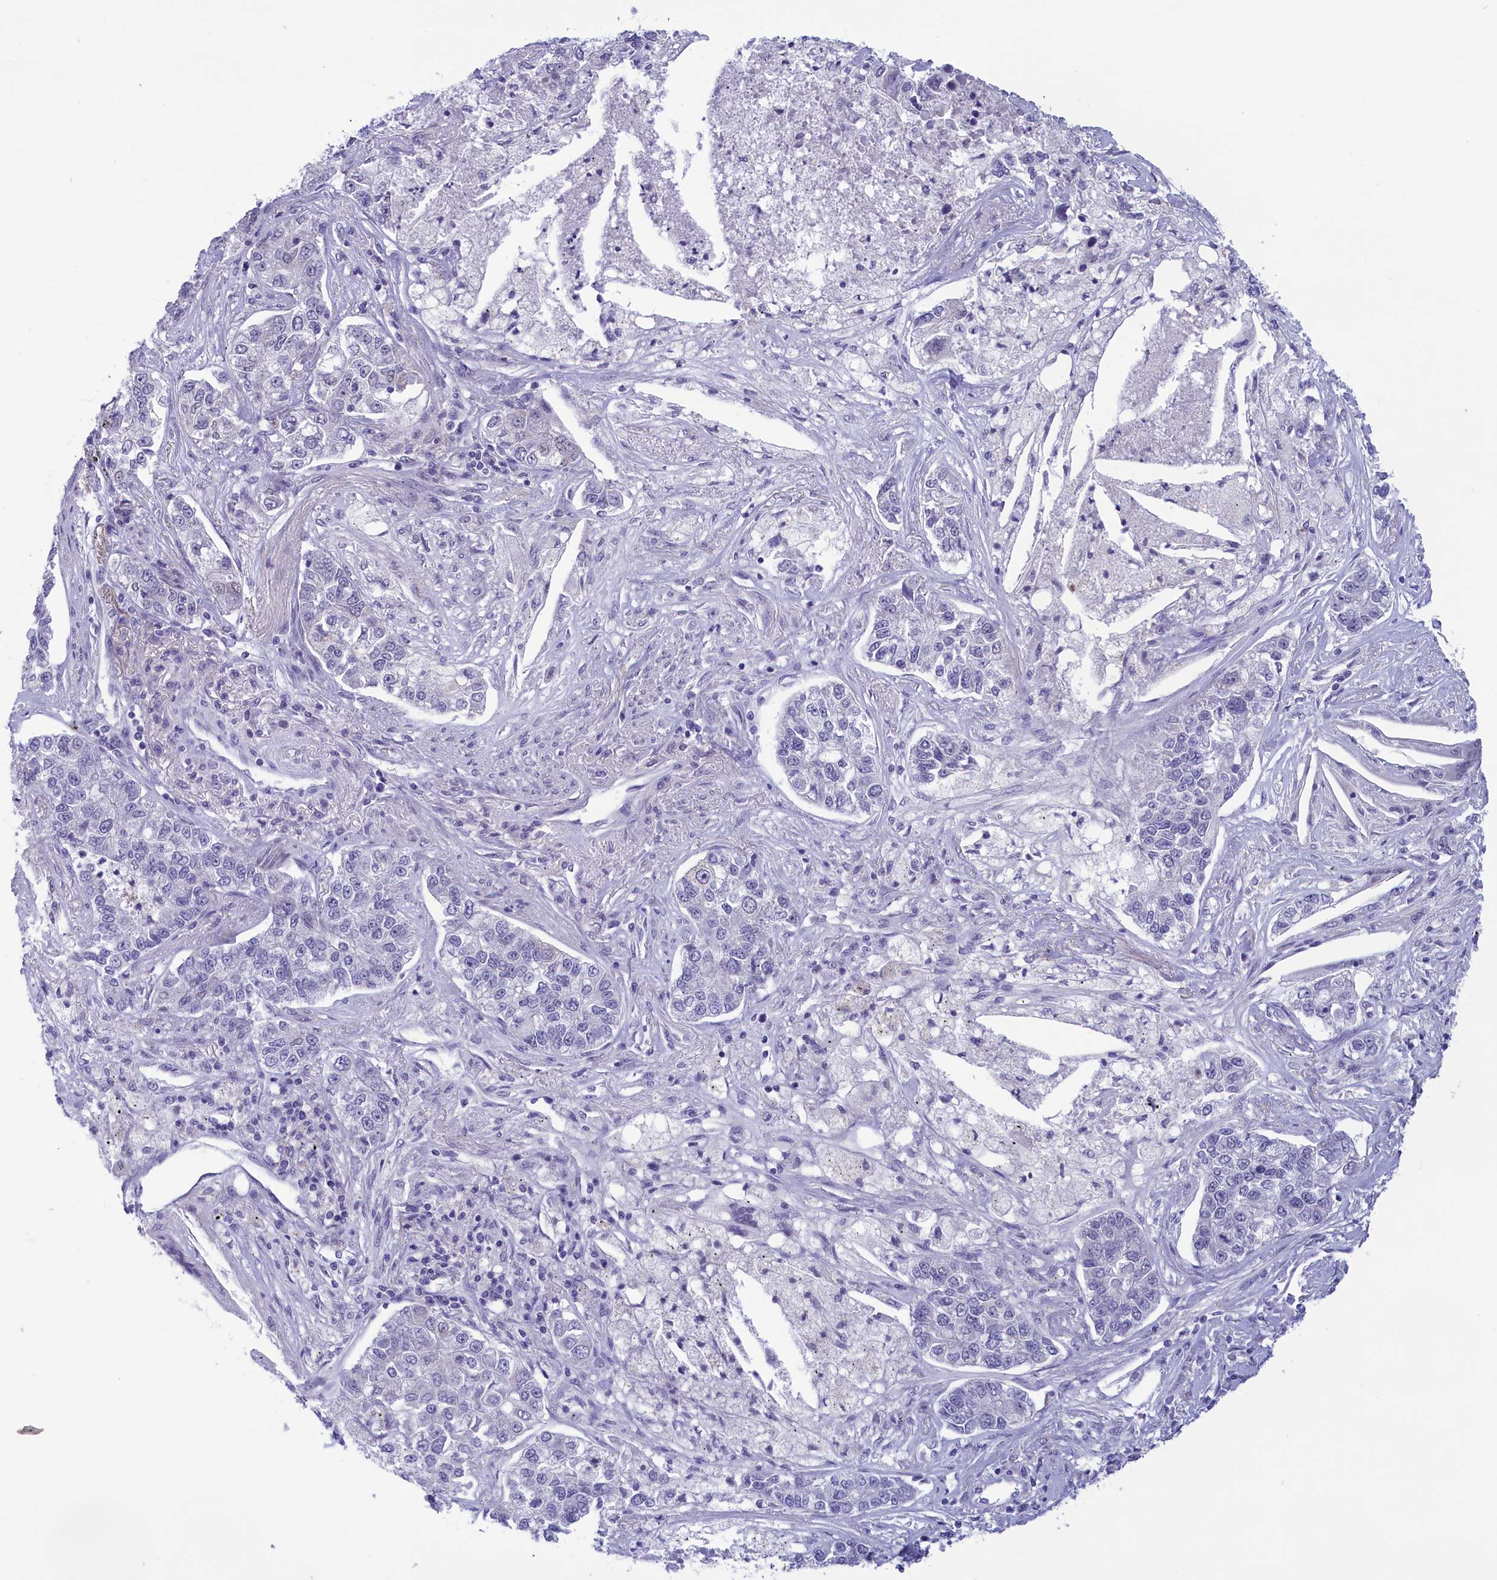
{"staining": {"intensity": "negative", "quantity": "none", "location": "none"}, "tissue": "lung cancer", "cell_type": "Tumor cells", "image_type": "cancer", "snomed": [{"axis": "morphology", "description": "Adenocarcinoma, NOS"}, {"axis": "topography", "description": "Lung"}], "caption": "This image is of lung adenocarcinoma stained with IHC to label a protein in brown with the nuclei are counter-stained blue. There is no staining in tumor cells.", "gene": "ELOA2", "patient": {"sex": "male", "age": 49}}